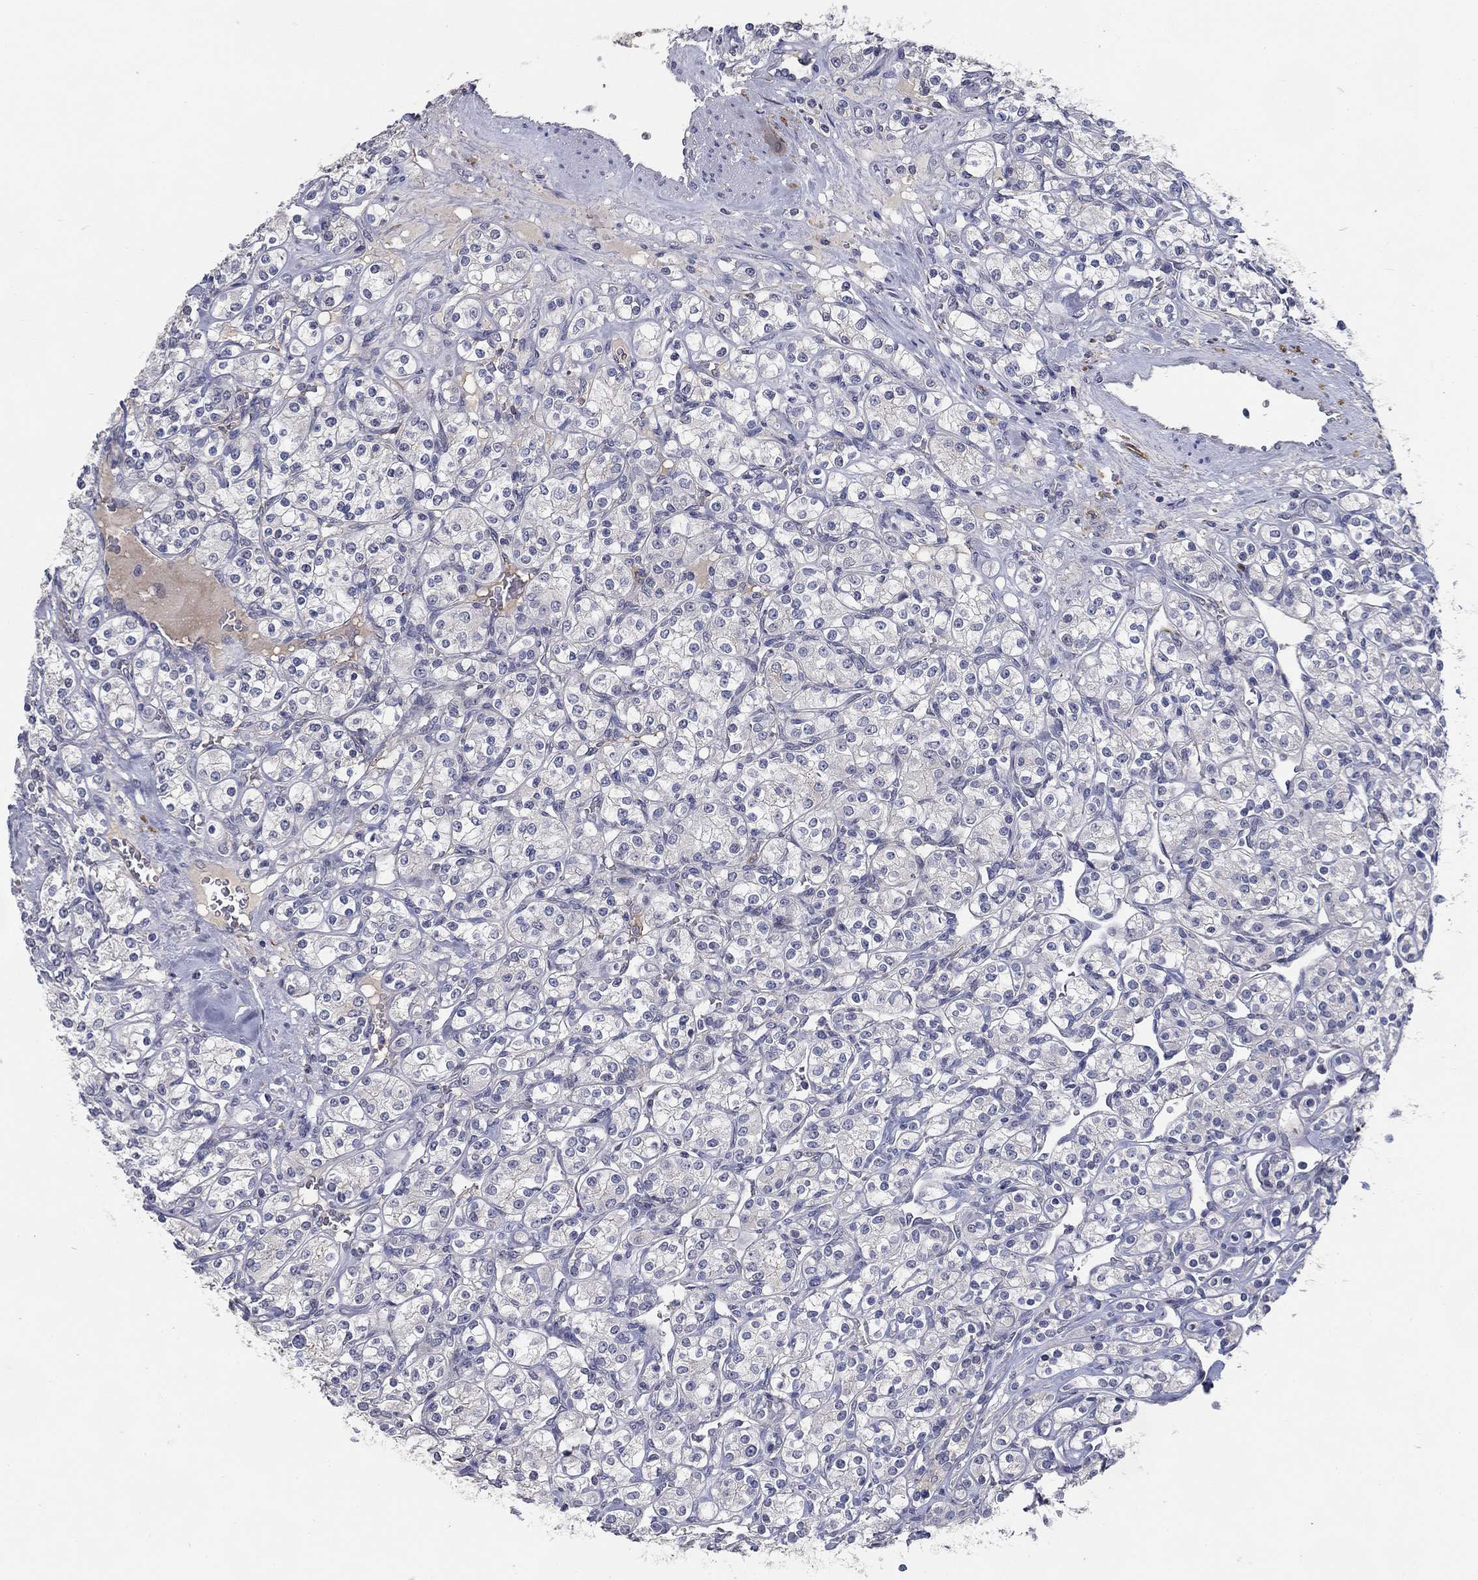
{"staining": {"intensity": "negative", "quantity": "none", "location": "none"}, "tissue": "renal cancer", "cell_type": "Tumor cells", "image_type": "cancer", "snomed": [{"axis": "morphology", "description": "Adenocarcinoma, NOS"}, {"axis": "topography", "description": "Kidney"}], "caption": "Human renal cancer stained for a protein using immunohistochemistry demonstrates no positivity in tumor cells.", "gene": "CD274", "patient": {"sex": "male", "age": 77}}